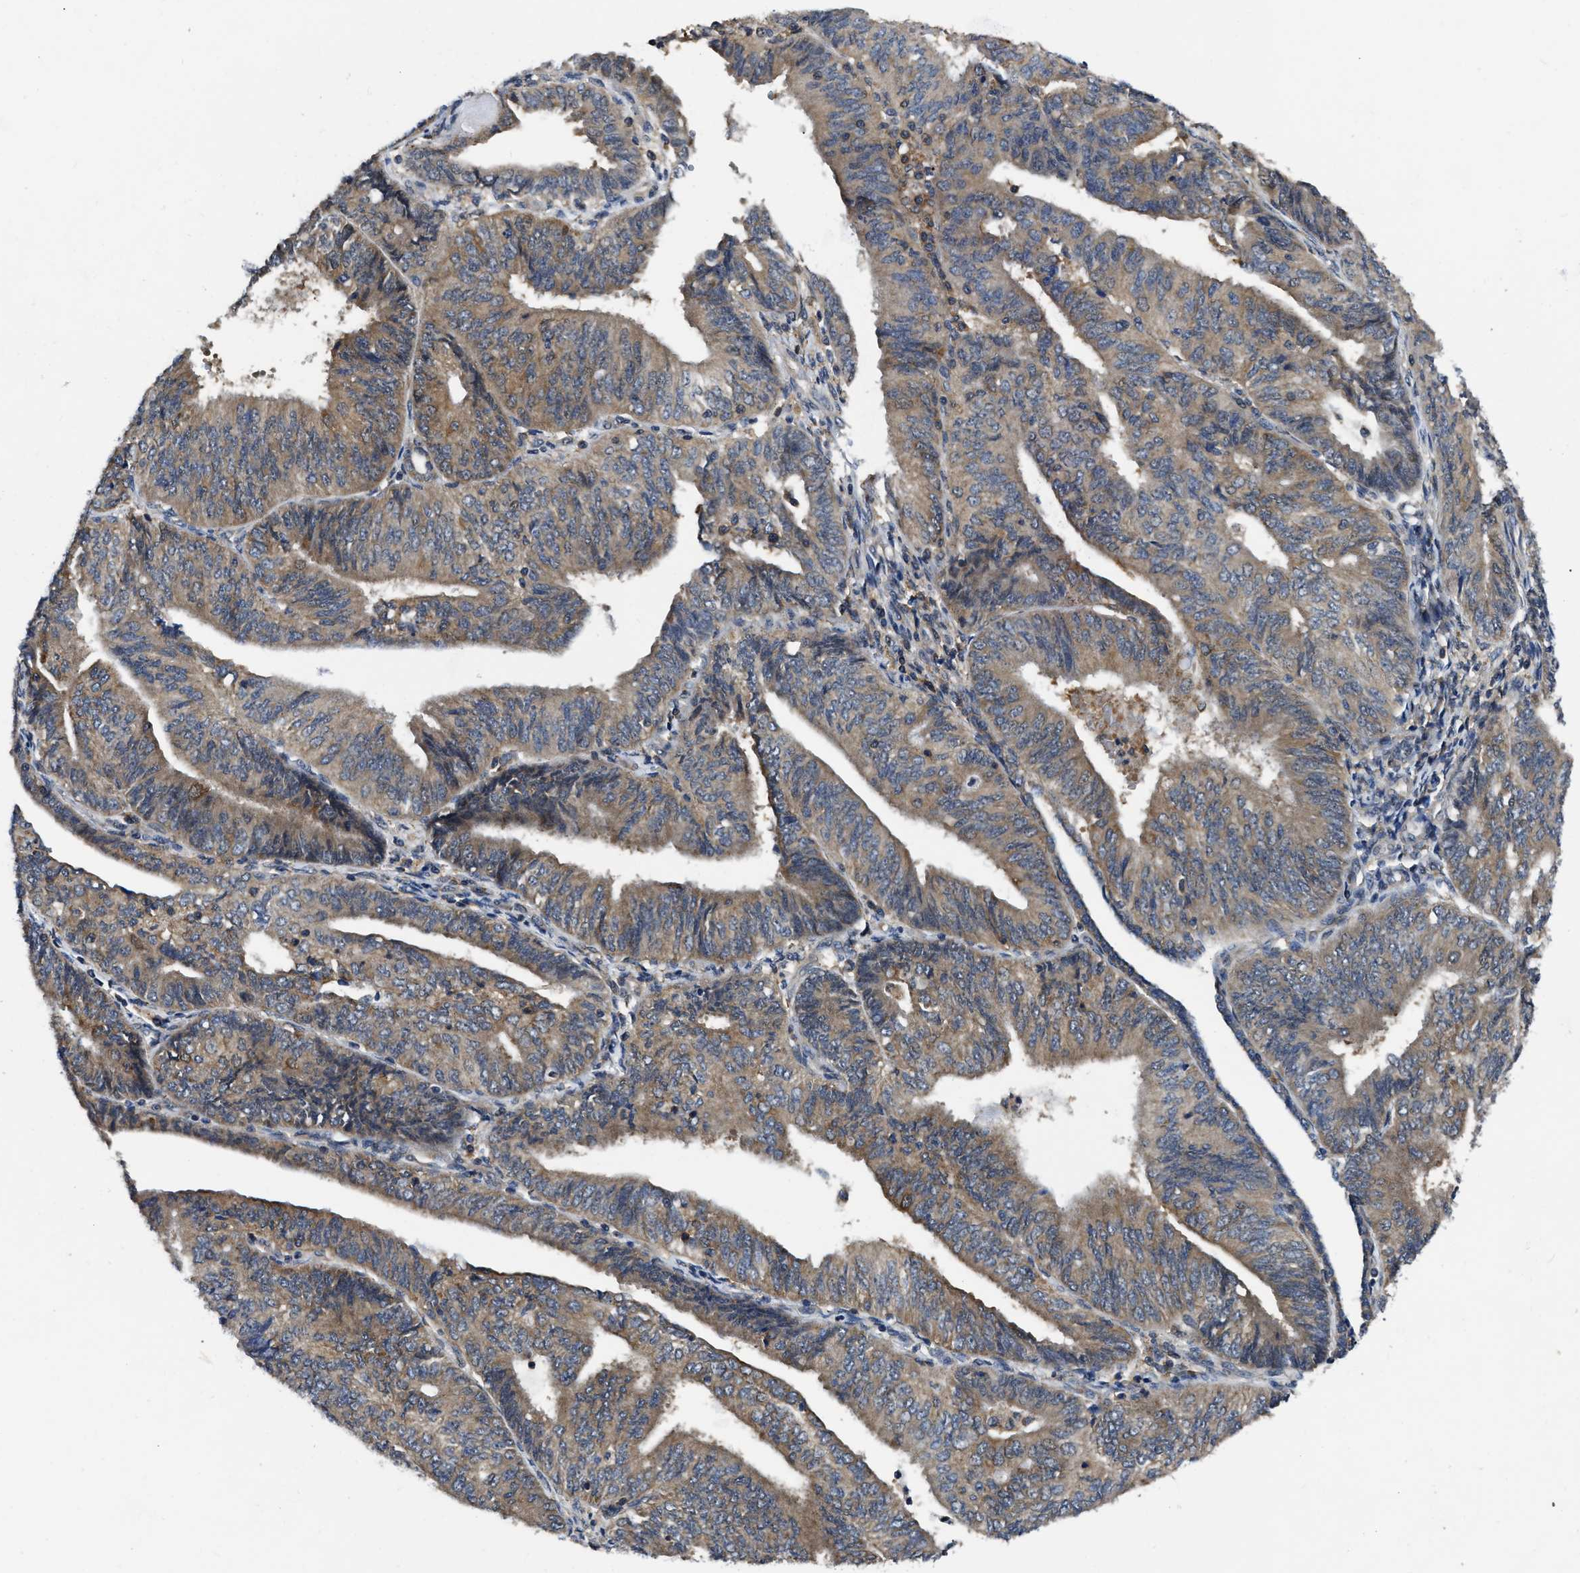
{"staining": {"intensity": "moderate", "quantity": ">75%", "location": "cytoplasmic/membranous"}, "tissue": "endometrial cancer", "cell_type": "Tumor cells", "image_type": "cancer", "snomed": [{"axis": "morphology", "description": "Adenocarcinoma, NOS"}, {"axis": "topography", "description": "Endometrium"}], "caption": "Brown immunohistochemical staining in human adenocarcinoma (endometrial) reveals moderate cytoplasmic/membranous positivity in approximately >75% of tumor cells. The protein of interest is shown in brown color, while the nuclei are stained blue.", "gene": "GET4", "patient": {"sex": "female", "age": 58}}